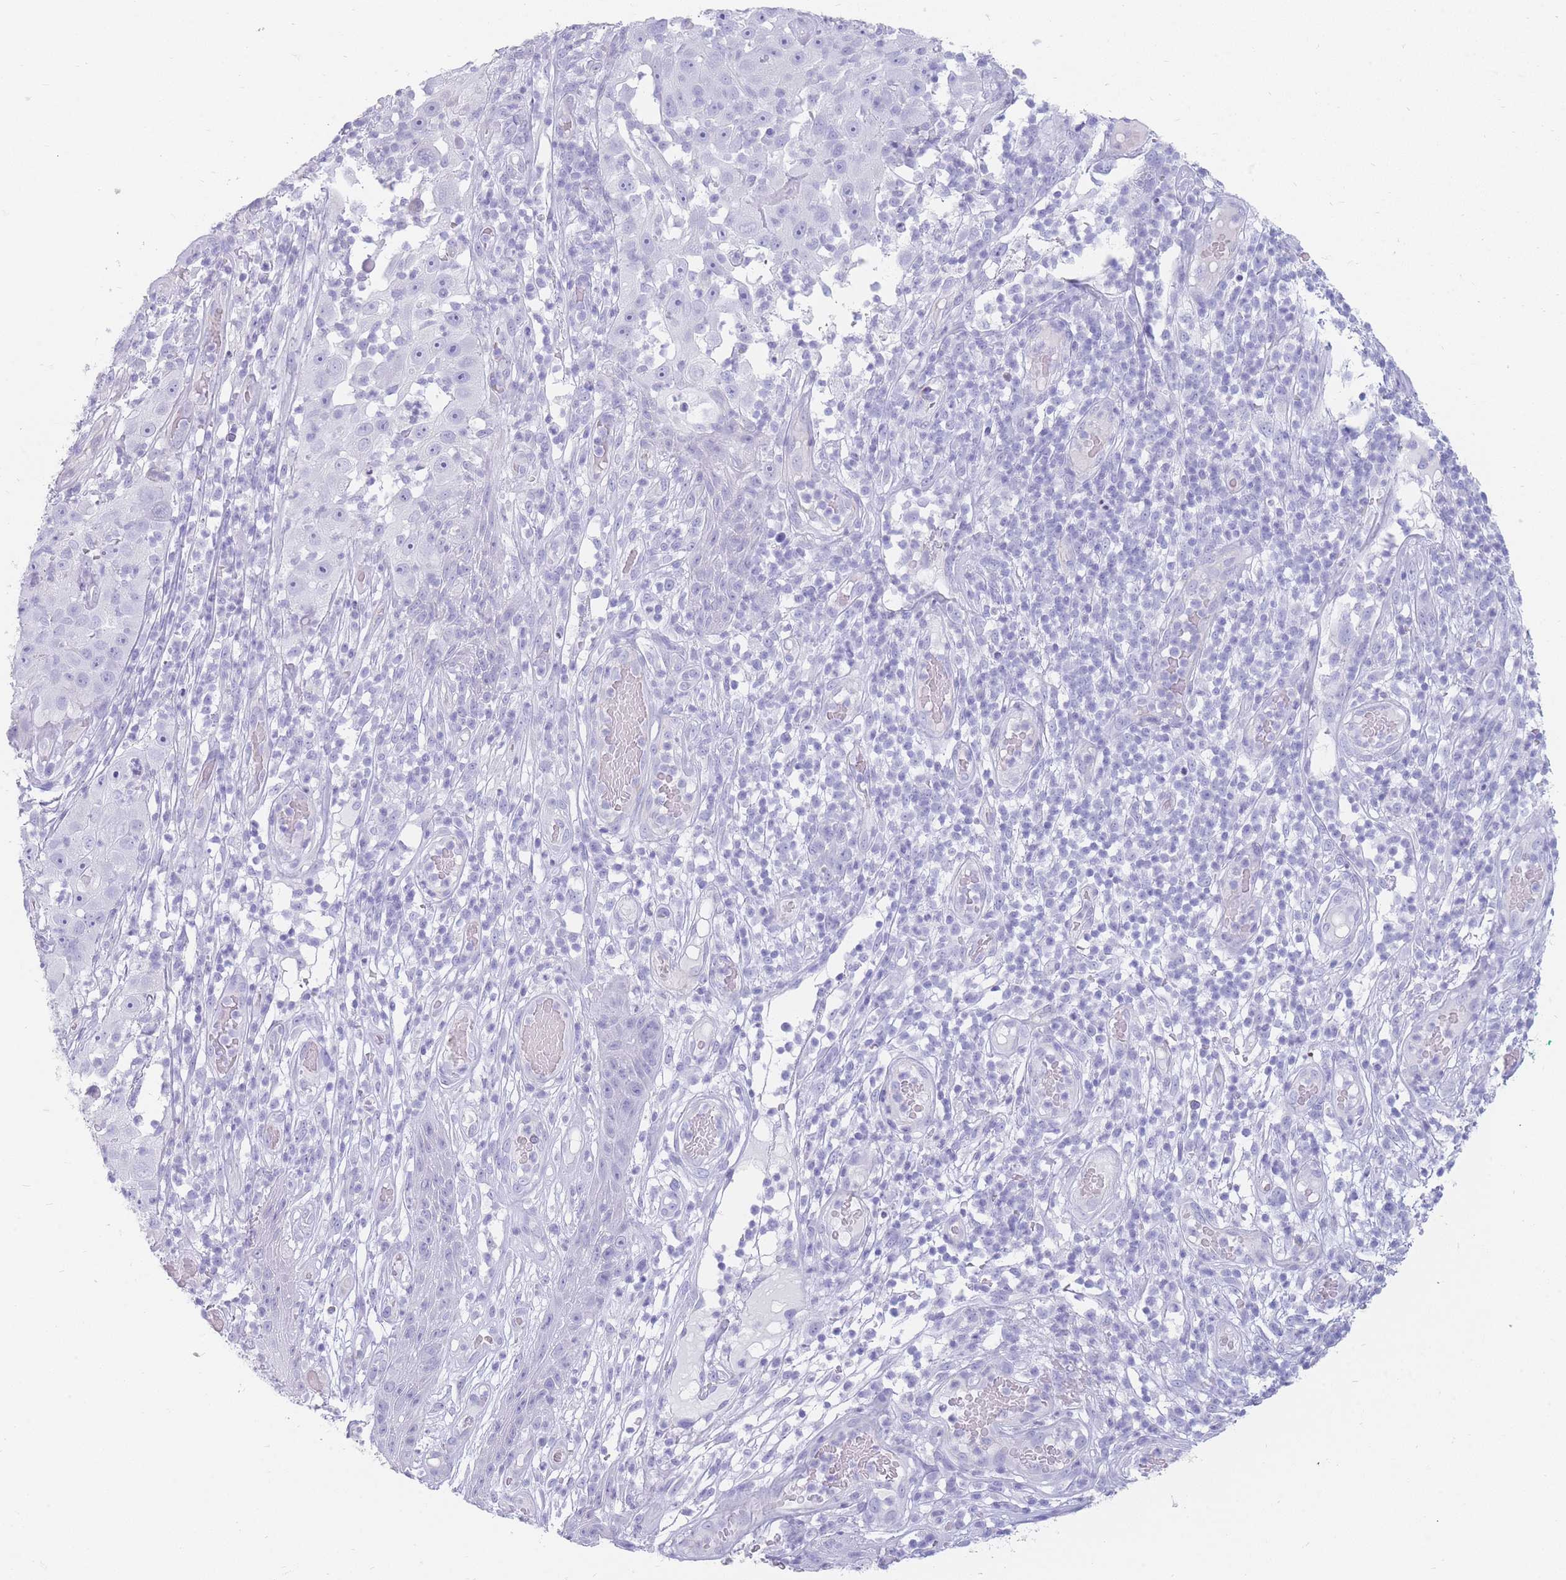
{"staining": {"intensity": "negative", "quantity": "none", "location": "none"}, "tissue": "skin cancer", "cell_type": "Tumor cells", "image_type": "cancer", "snomed": [{"axis": "morphology", "description": "Squamous cell carcinoma, NOS"}, {"axis": "topography", "description": "Skin"}], "caption": "Immunohistochemistry (IHC) image of skin cancer (squamous cell carcinoma) stained for a protein (brown), which displays no staining in tumor cells.", "gene": "UPK1A", "patient": {"sex": "female", "age": 87}}